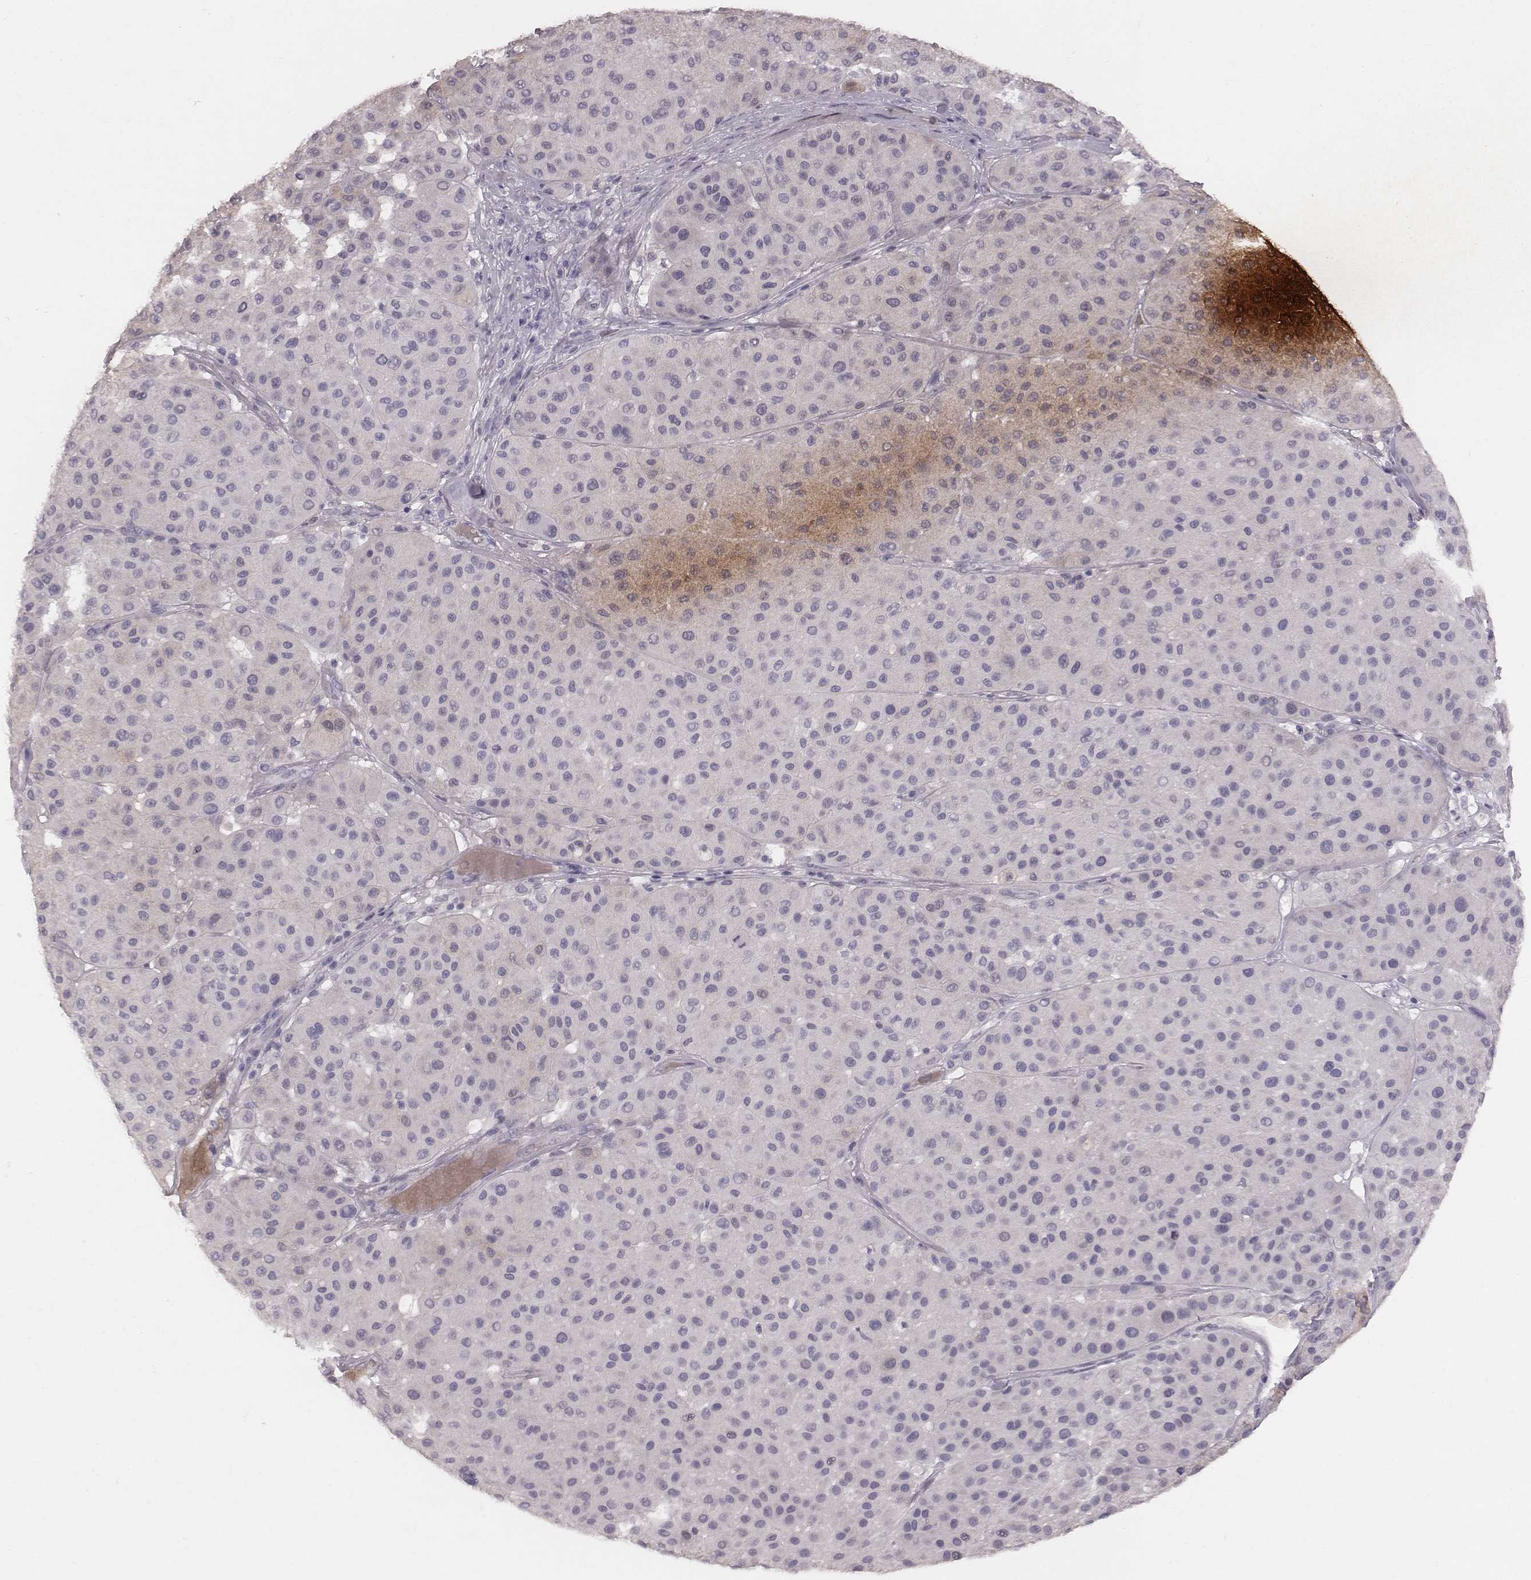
{"staining": {"intensity": "negative", "quantity": "none", "location": "none"}, "tissue": "melanoma", "cell_type": "Tumor cells", "image_type": "cancer", "snomed": [{"axis": "morphology", "description": "Malignant melanoma, Metastatic site"}, {"axis": "topography", "description": "Smooth muscle"}], "caption": "The image exhibits no staining of tumor cells in malignant melanoma (metastatic site).", "gene": "CFTR", "patient": {"sex": "male", "age": 41}}